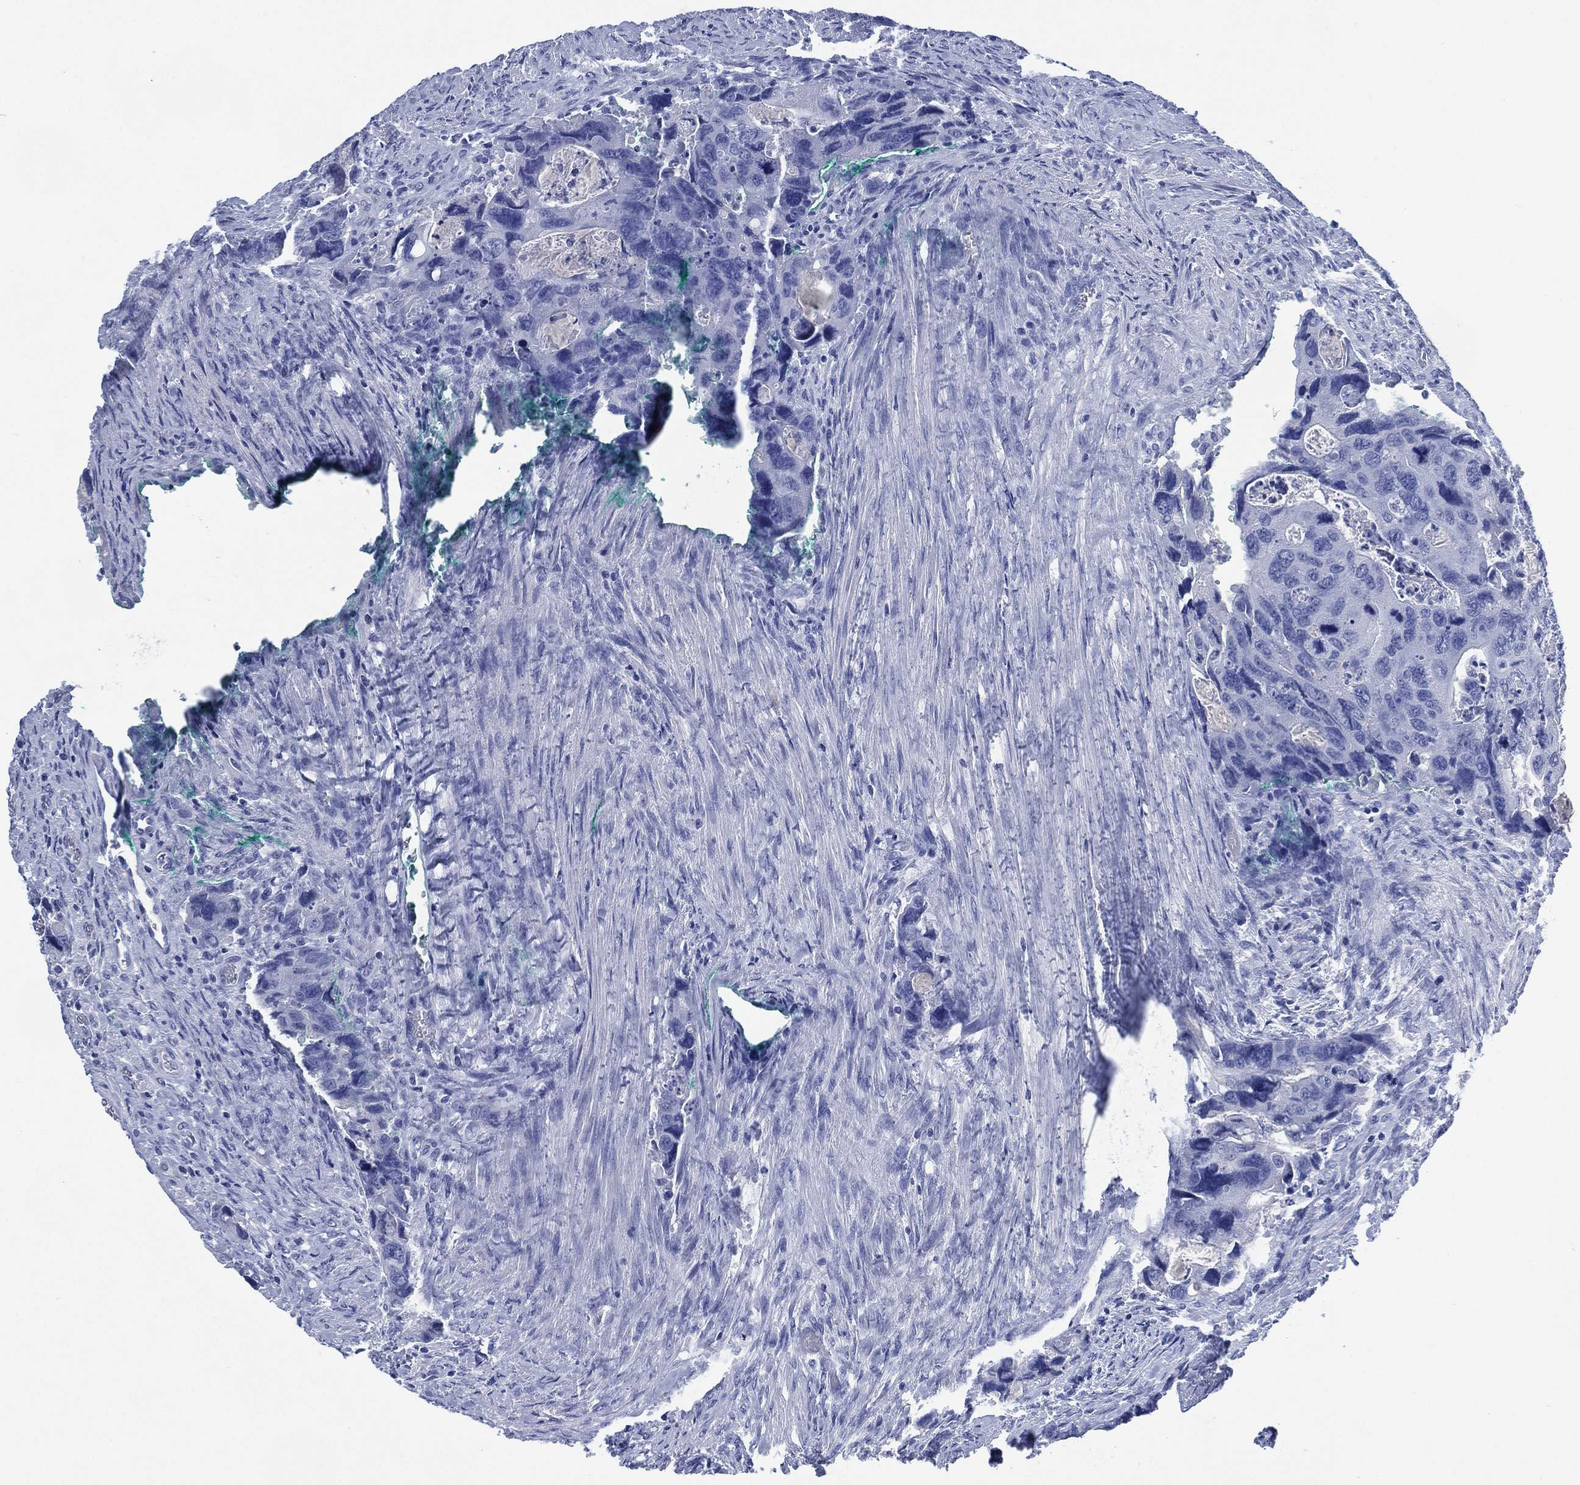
{"staining": {"intensity": "negative", "quantity": "none", "location": "none"}, "tissue": "colorectal cancer", "cell_type": "Tumor cells", "image_type": "cancer", "snomed": [{"axis": "morphology", "description": "Adenocarcinoma, NOS"}, {"axis": "topography", "description": "Rectum"}], "caption": "DAB immunohistochemical staining of human colorectal adenocarcinoma shows no significant staining in tumor cells.", "gene": "SIGLECL1", "patient": {"sex": "male", "age": 62}}